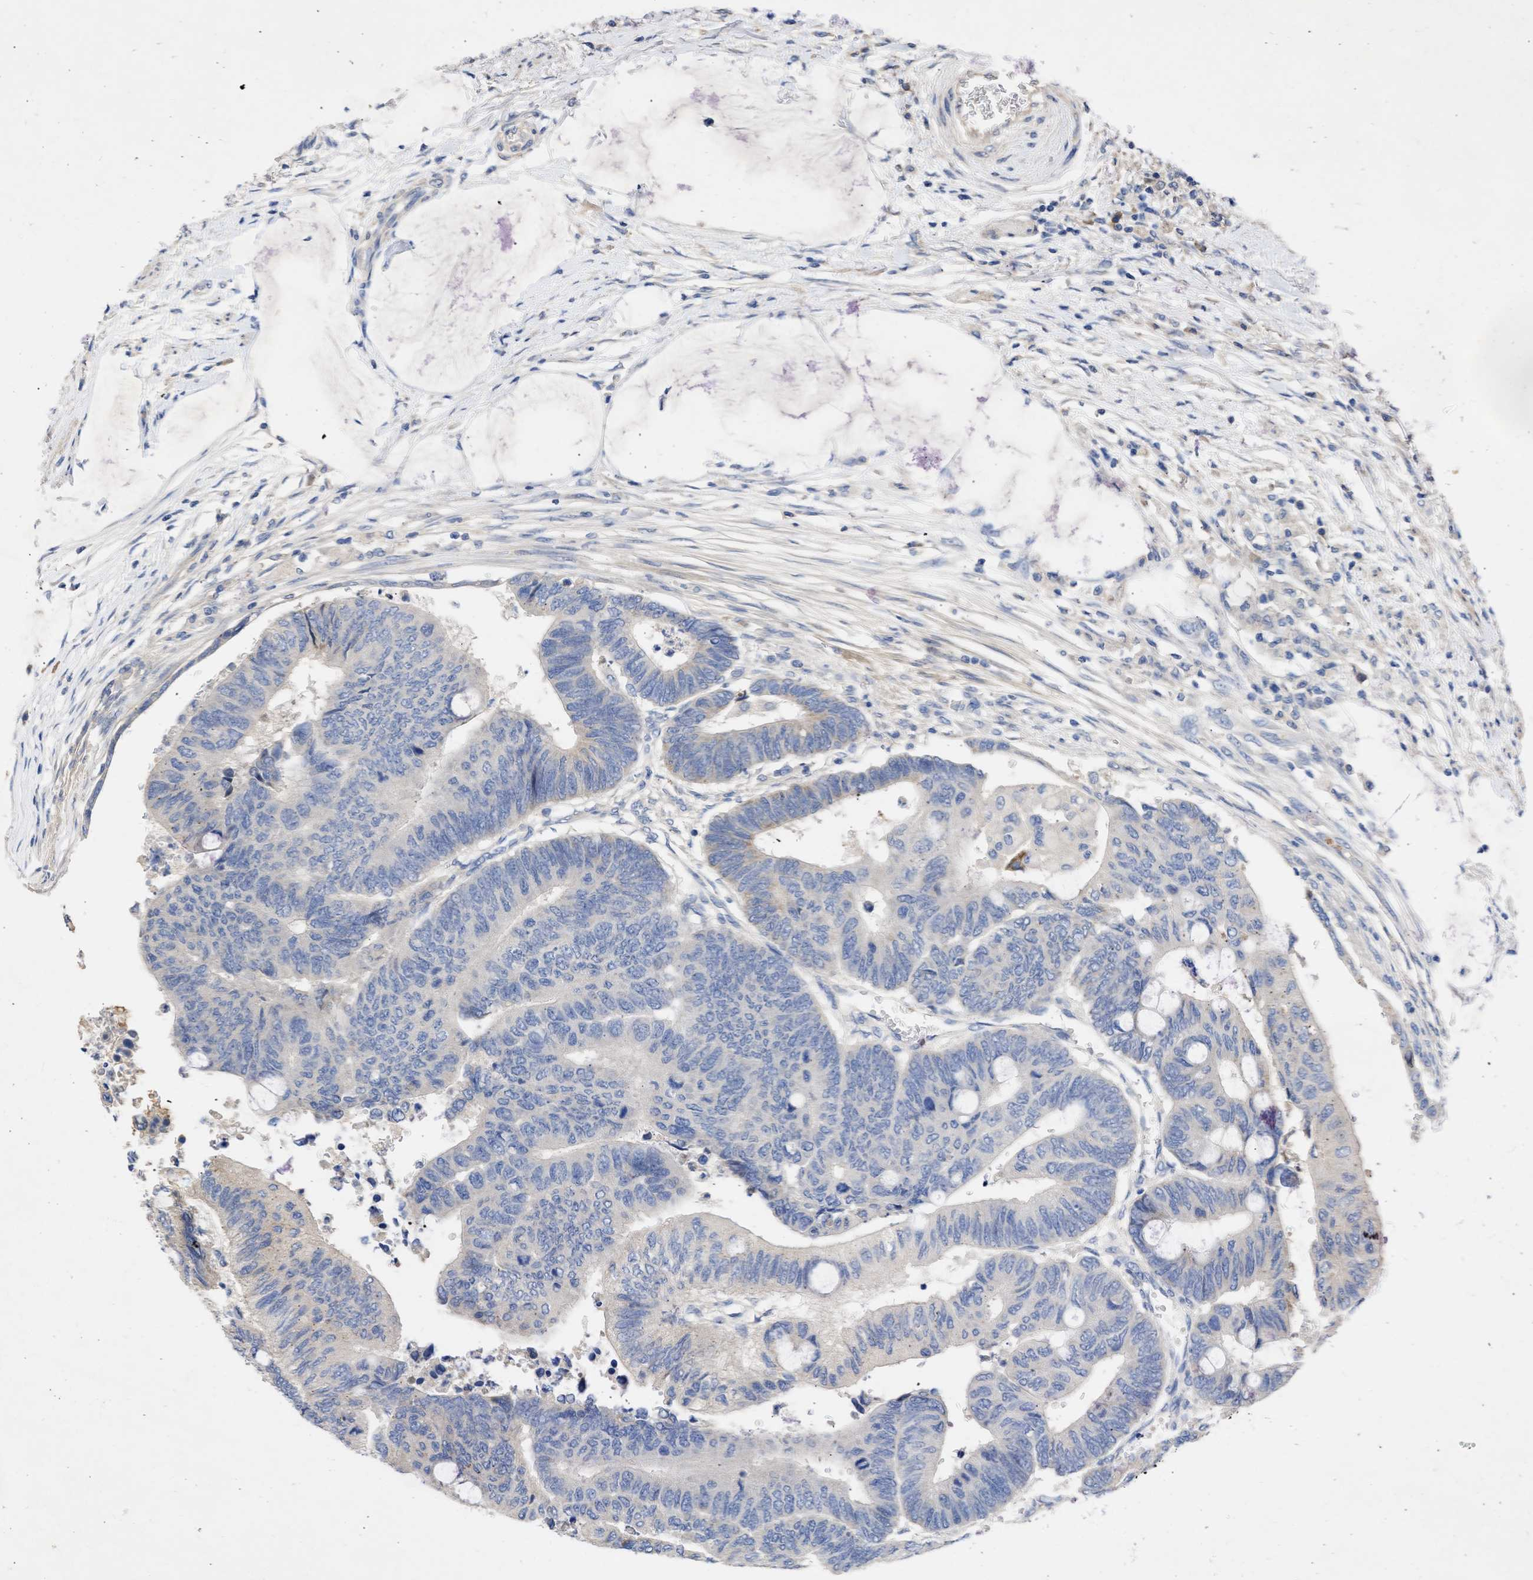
{"staining": {"intensity": "negative", "quantity": "none", "location": "none"}, "tissue": "colorectal cancer", "cell_type": "Tumor cells", "image_type": "cancer", "snomed": [{"axis": "morphology", "description": "Normal tissue, NOS"}, {"axis": "morphology", "description": "Adenocarcinoma, NOS"}, {"axis": "topography", "description": "Rectum"}, {"axis": "topography", "description": "Peripheral nerve tissue"}], "caption": "This is an IHC photomicrograph of human colorectal cancer. There is no expression in tumor cells.", "gene": "ARHGEF4", "patient": {"sex": "male", "age": 92}}